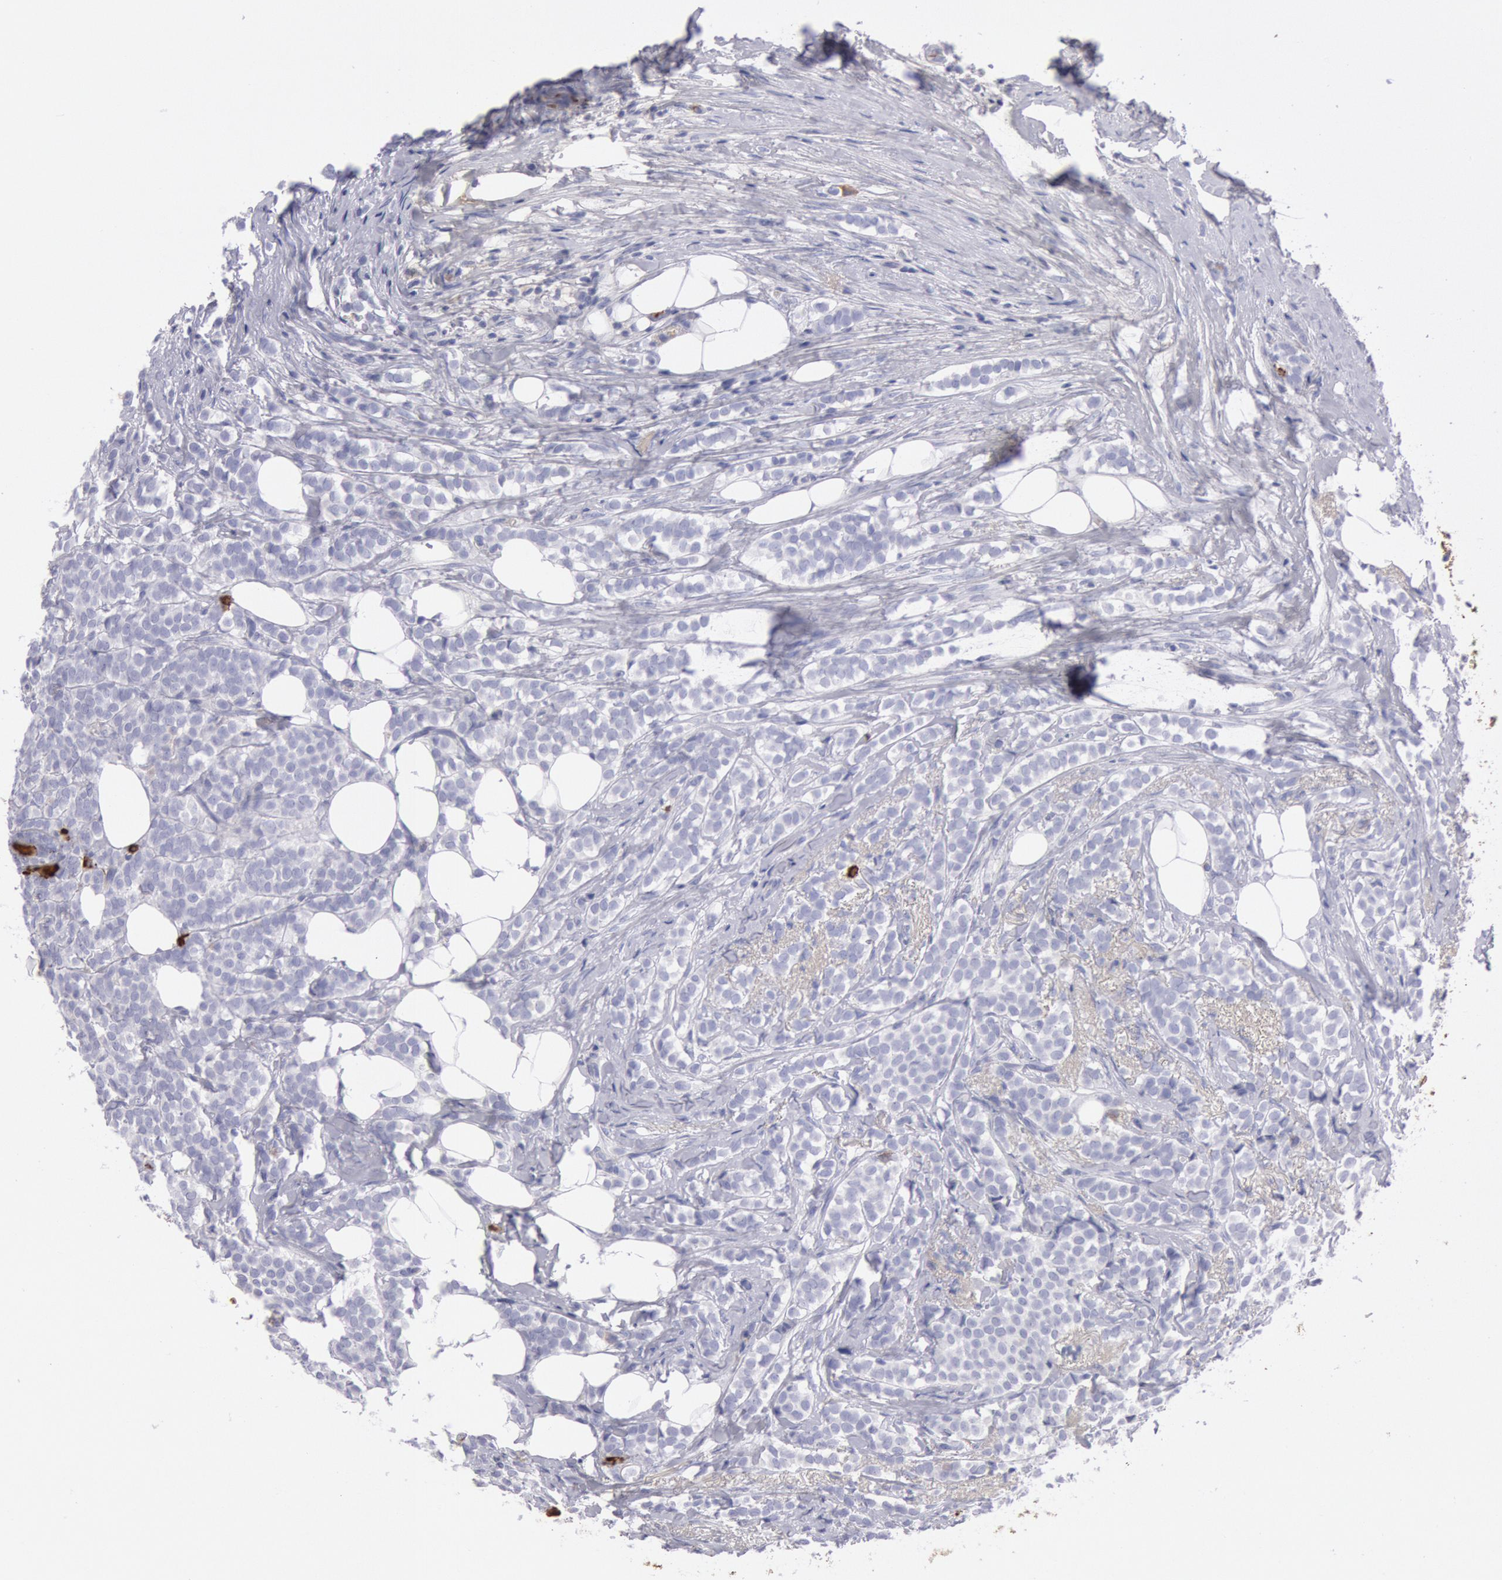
{"staining": {"intensity": "negative", "quantity": "none", "location": "none"}, "tissue": "breast cancer", "cell_type": "Tumor cells", "image_type": "cancer", "snomed": [{"axis": "morphology", "description": "Lobular carcinoma"}, {"axis": "topography", "description": "Breast"}], "caption": "Tumor cells are negative for protein expression in human breast lobular carcinoma. (Stains: DAB (3,3'-diaminobenzidine) IHC with hematoxylin counter stain, Microscopy: brightfield microscopy at high magnification).", "gene": "IGHA1", "patient": {"sex": "female", "age": 56}}